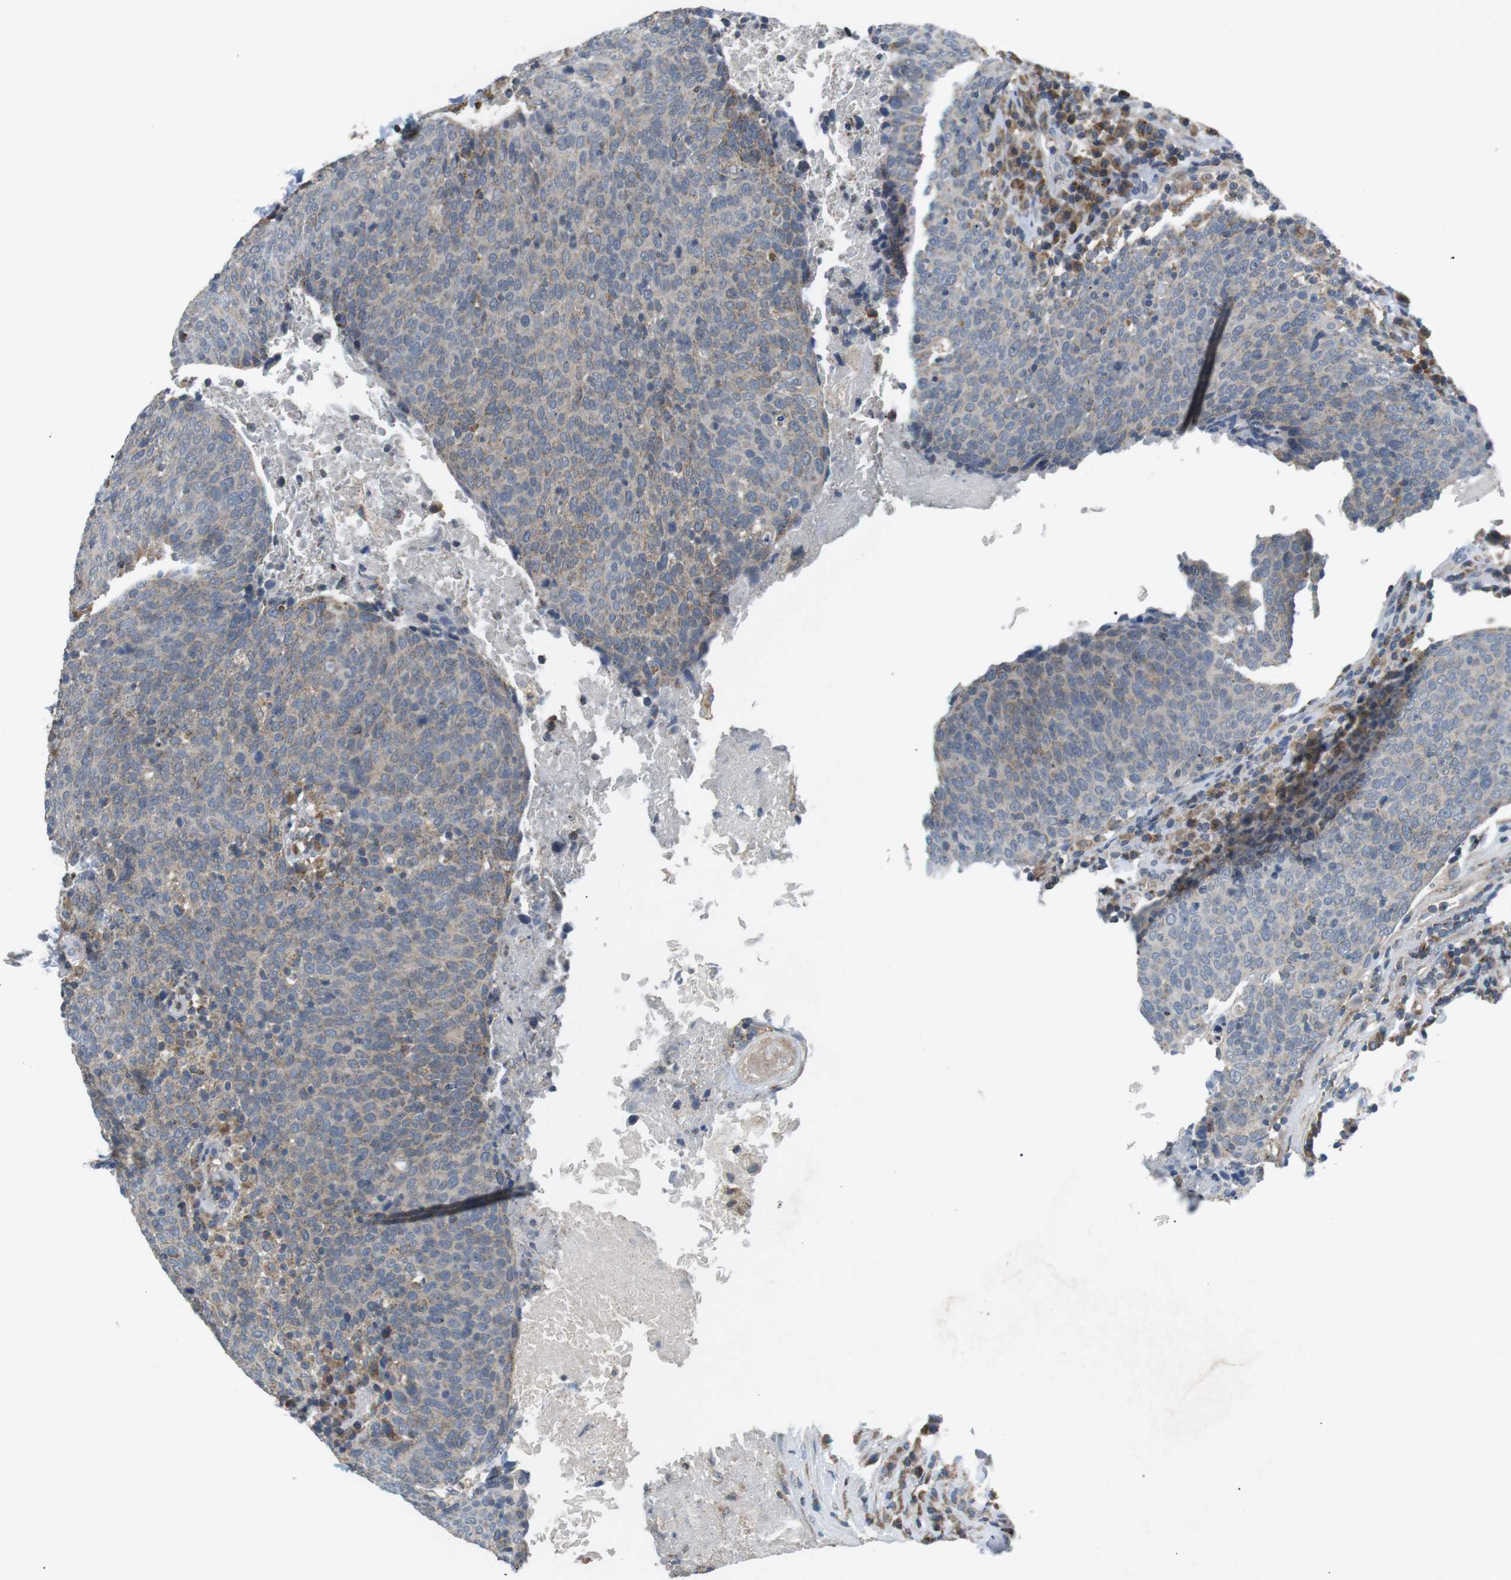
{"staining": {"intensity": "moderate", "quantity": "<25%", "location": "cytoplasmic/membranous"}, "tissue": "head and neck cancer", "cell_type": "Tumor cells", "image_type": "cancer", "snomed": [{"axis": "morphology", "description": "Squamous cell carcinoma, NOS"}, {"axis": "morphology", "description": "Squamous cell carcinoma, metastatic, NOS"}, {"axis": "topography", "description": "Lymph node"}, {"axis": "topography", "description": "Head-Neck"}], "caption": "A low amount of moderate cytoplasmic/membranous staining is appreciated in about <25% of tumor cells in head and neck cancer tissue. (DAB IHC with brightfield microscopy, high magnification).", "gene": "BACE1", "patient": {"sex": "male", "age": 62}}